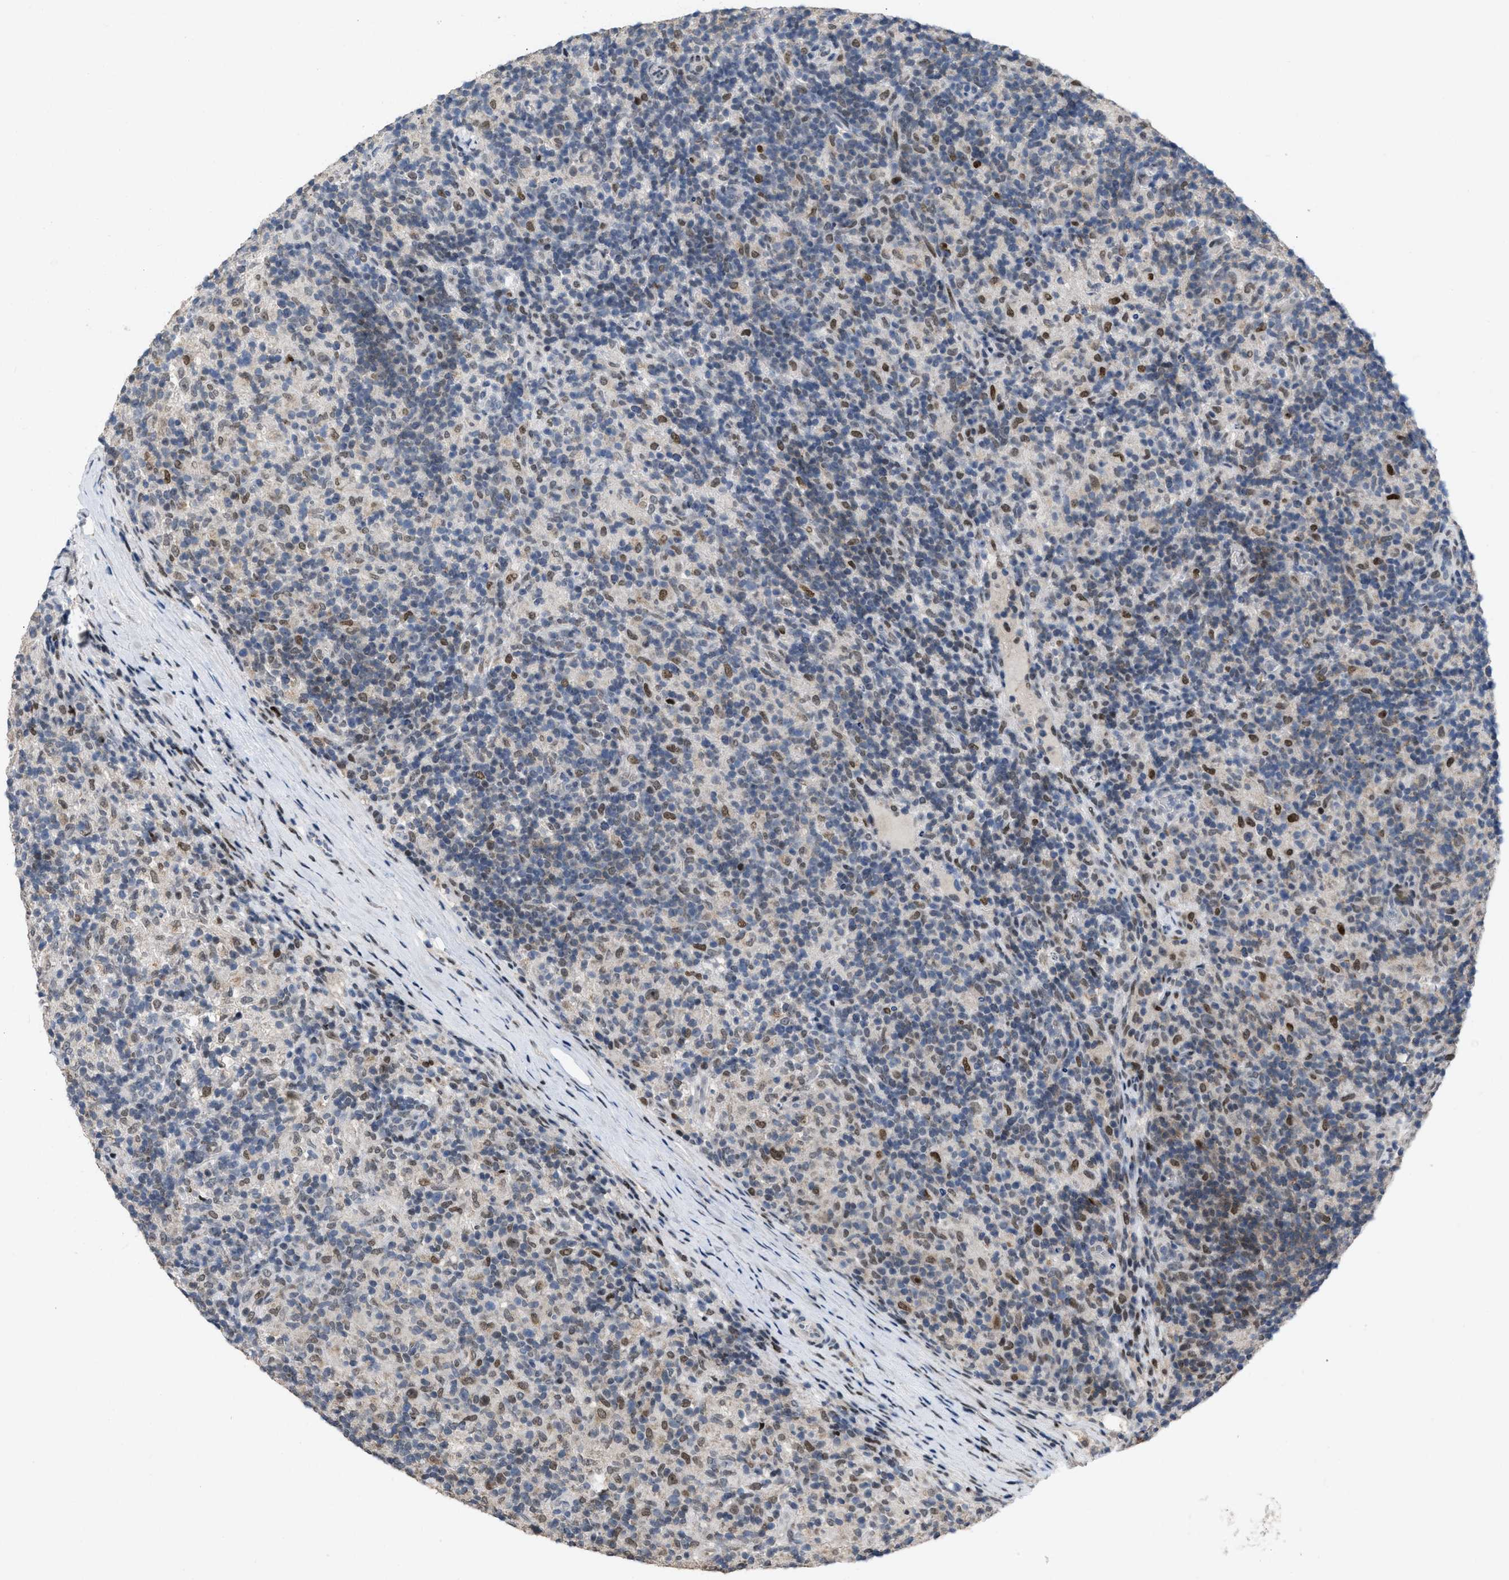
{"staining": {"intensity": "moderate", "quantity": ">75%", "location": "nuclear"}, "tissue": "lymphoma", "cell_type": "Tumor cells", "image_type": "cancer", "snomed": [{"axis": "morphology", "description": "Hodgkin's disease, NOS"}, {"axis": "topography", "description": "Lymph node"}], "caption": "Brown immunohistochemical staining in human lymphoma exhibits moderate nuclear positivity in about >75% of tumor cells. (DAB (3,3'-diaminobenzidine) IHC, brown staining for protein, blue staining for nuclei).", "gene": "SETDB1", "patient": {"sex": "male", "age": 70}}